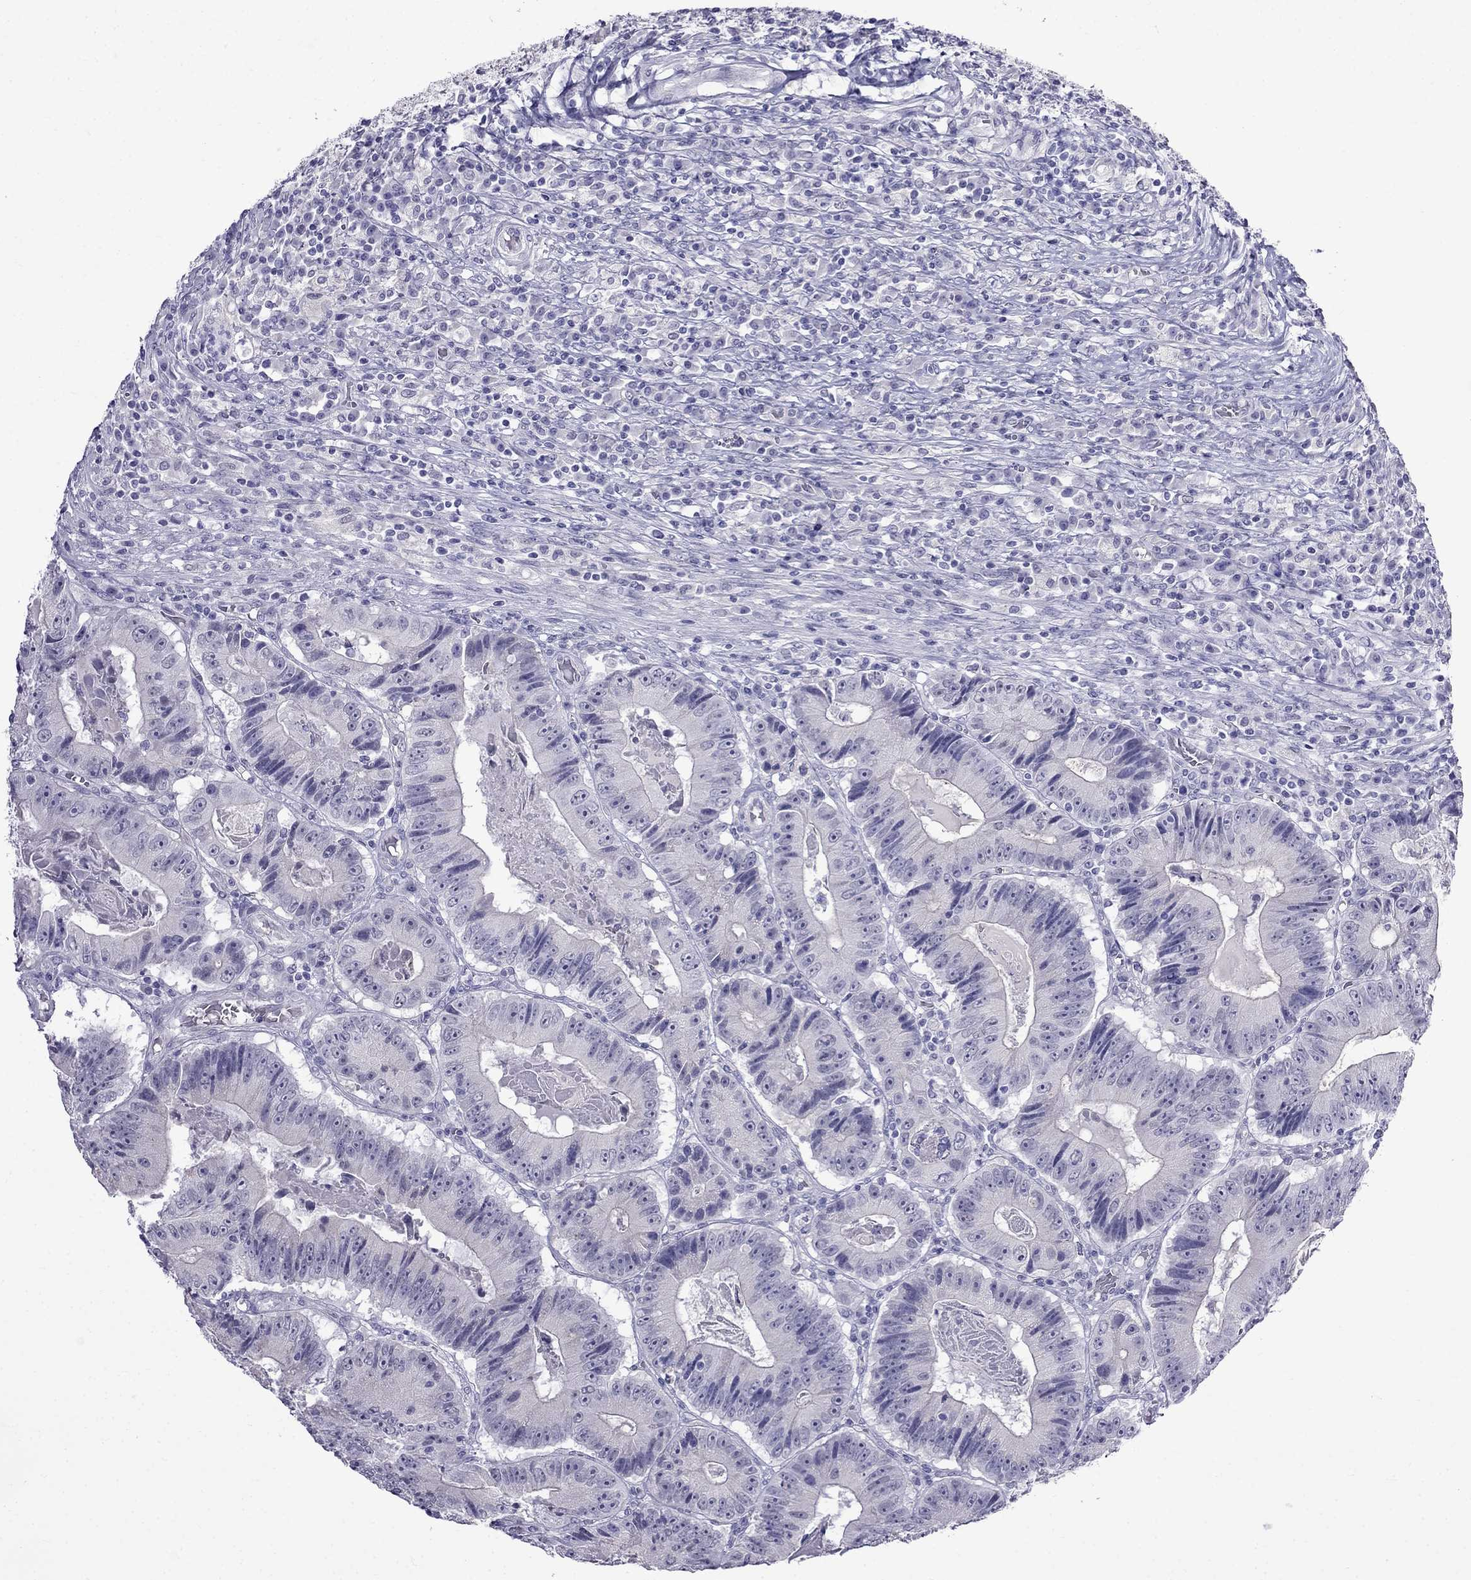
{"staining": {"intensity": "negative", "quantity": "none", "location": "none"}, "tissue": "colorectal cancer", "cell_type": "Tumor cells", "image_type": "cancer", "snomed": [{"axis": "morphology", "description": "Adenocarcinoma, NOS"}, {"axis": "topography", "description": "Colon"}], "caption": "Colorectal adenocarcinoma stained for a protein using immunohistochemistry shows no positivity tumor cells.", "gene": "MGP", "patient": {"sex": "female", "age": 86}}